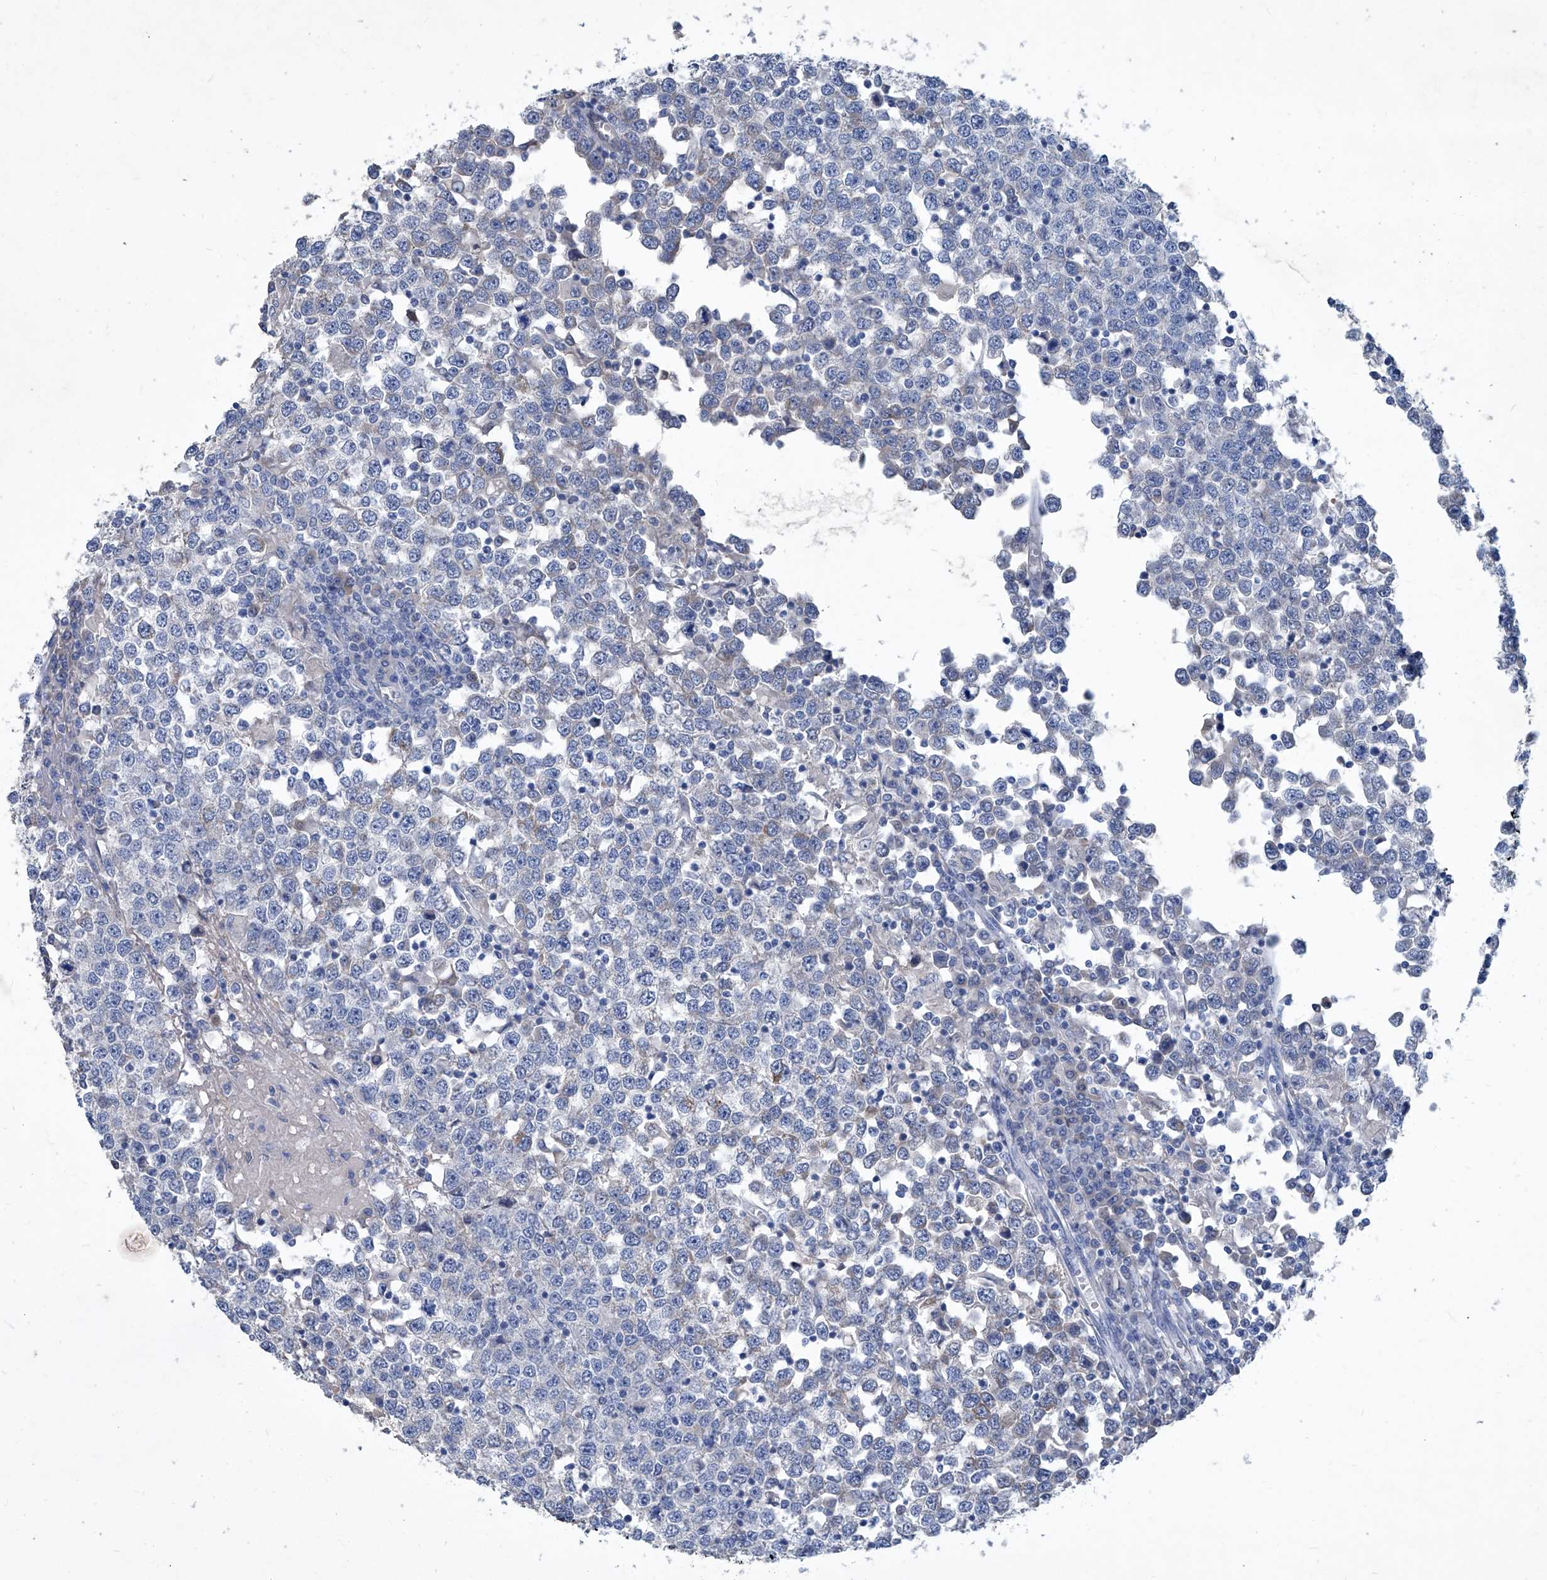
{"staining": {"intensity": "negative", "quantity": "none", "location": "none"}, "tissue": "testis cancer", "cell_type": "Tumor cells", "image_type": "cancer", "snomed": [{"axis": "morphology", "description": "Seminoma, NOS"}, {"axis": "topography", "description": "Testis"}], "caption": "Immunohistochemistry micrograph of seminoma (testis) stained for a protein (brown), which displays no staining in tumor cells.", "gene": "MTARC1", "patient": {"sex": "male", "age": 65}}